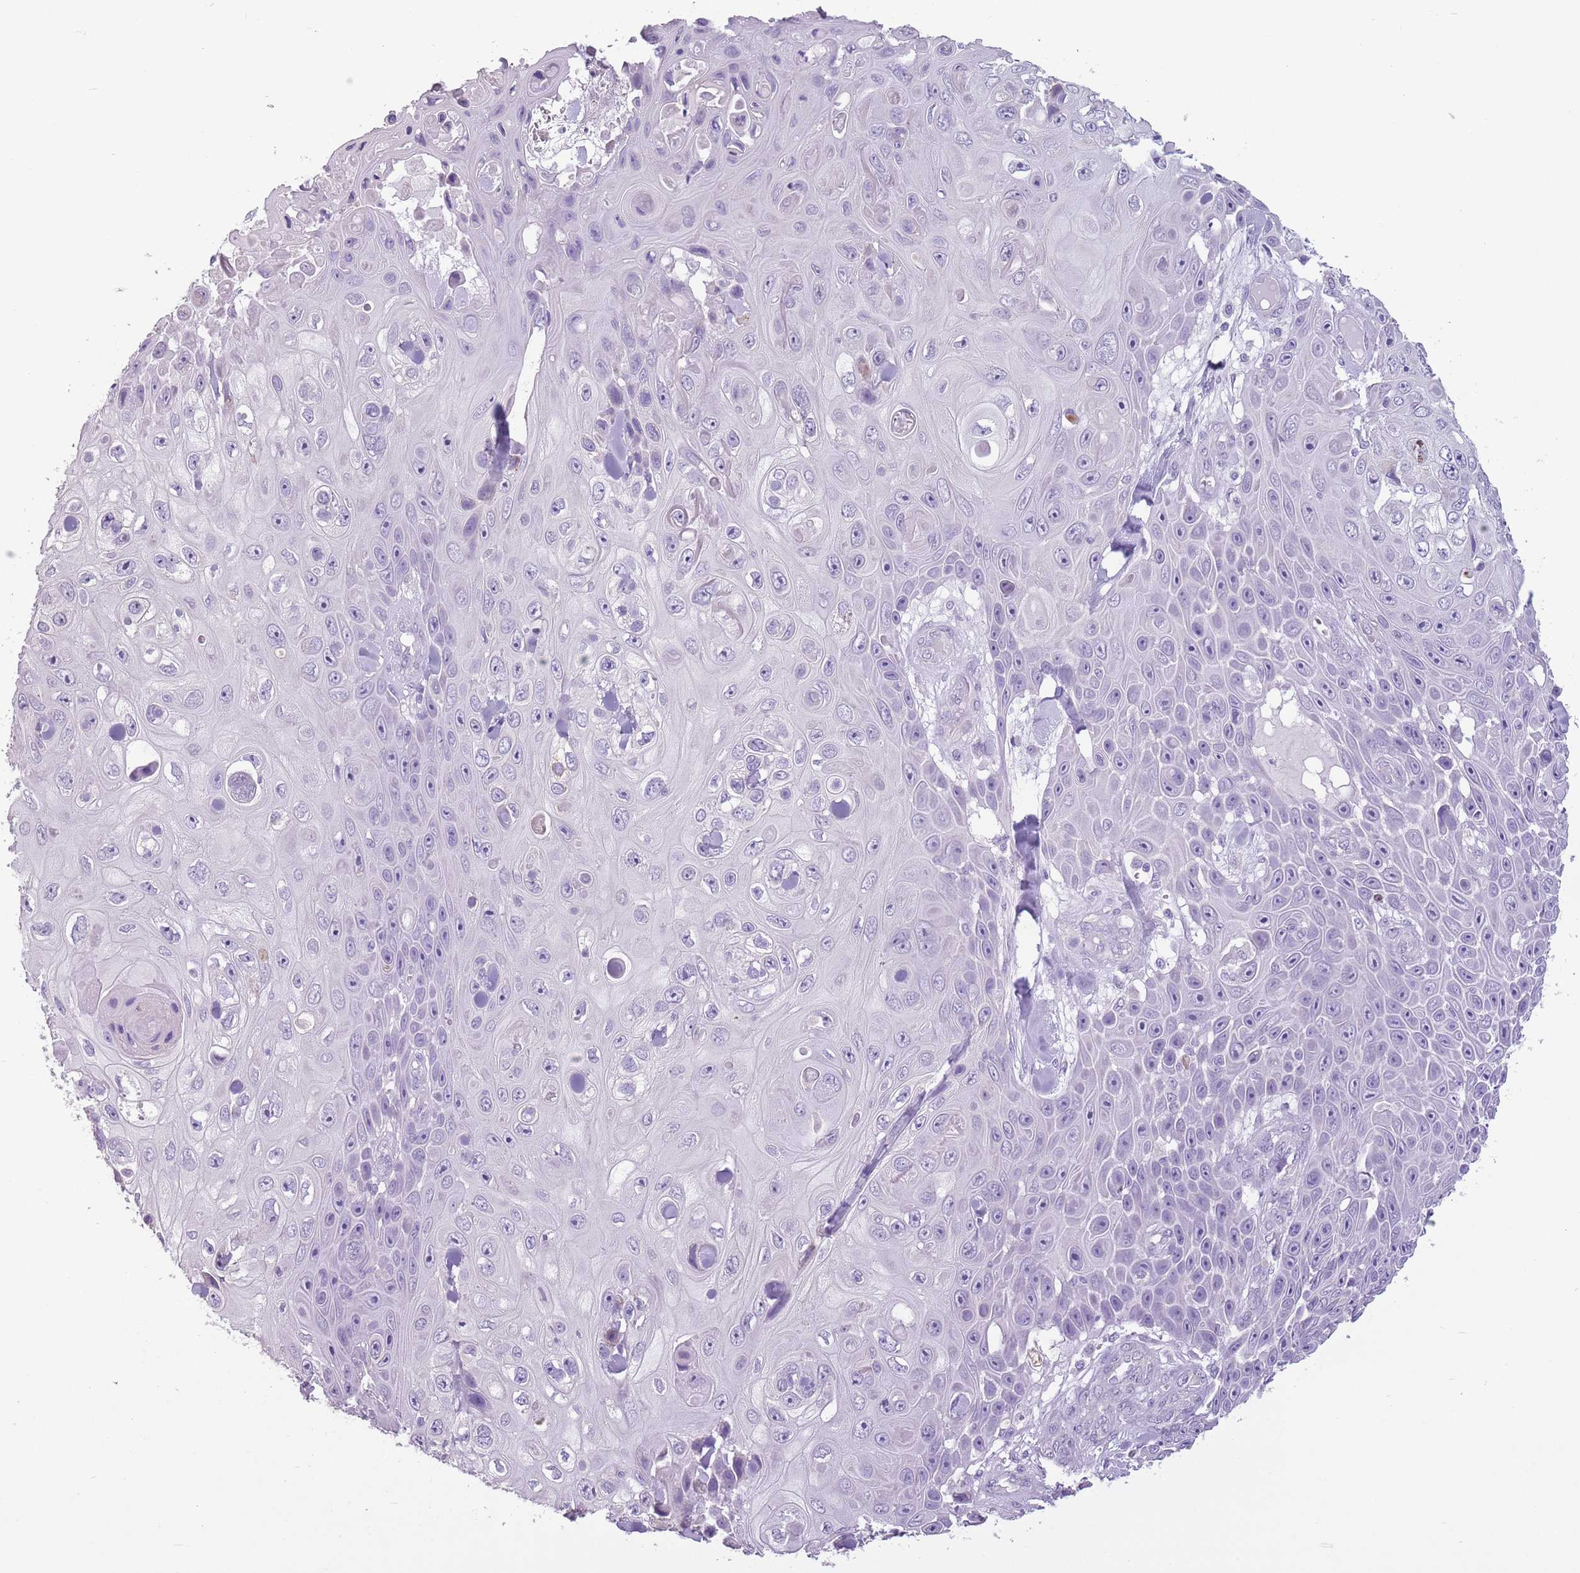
{"staining": {"intensity": "negative", "quantity": "none", "location": "none"}, "tissue": "skin cancer", "cell_type": "Tumor cells", "image_type": "cancer", "snomed": [{"axis": "morphology", "description": "Squamous cell carcinoma, NOS"}, {"axis": "topography", "description": "Skin"}], "caption": "Immunohistochemistry image of neoplastic tissue: human skin cancer (squamous cell carcinoma) stained with DAB (3,3'-diaminobenzidine) shows no significant protein positivity in tumor cells.", "gene": "CELF6", "patient": {"sex": "male", "age": 82}}